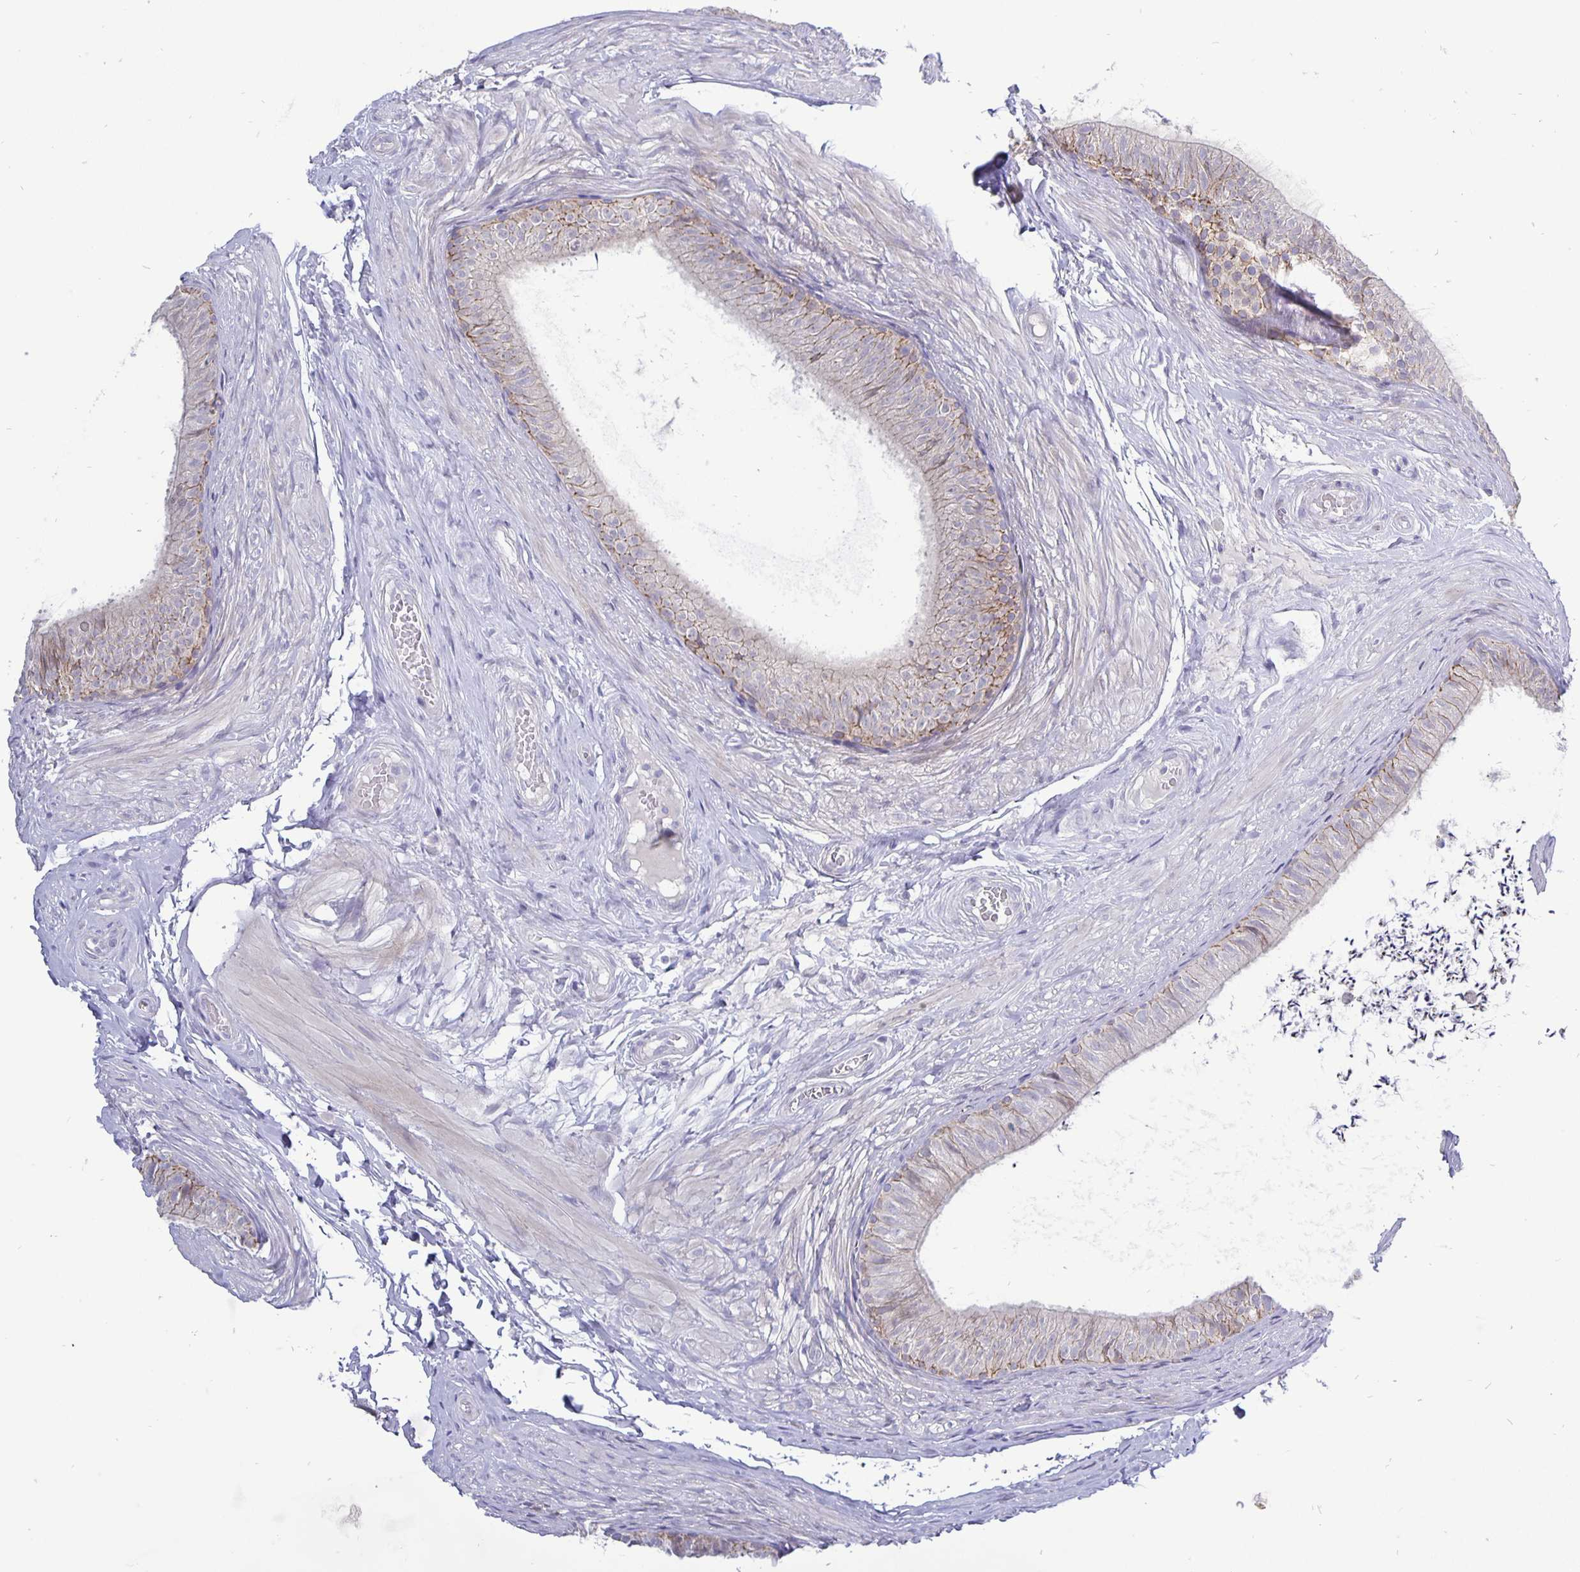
{"staining": {"intensity": "weak", "quantity": "<25%", "location": "cytoplasmic/membranous"}, "tissue": "epididymis", "cell_type": "Glandular cells", "image_type": "normal", "snomed": [{"axis": "morphology", "description": "Normal tissue, NOS"}, {"axis": "topography", "description": "Epididymis, spermatic cord, NOS"}, {"axis": "topography", "description": "Epididymis"}, {"axis": "topography", "description": "Peripheral nerve tissue"}], "caption": "A high-resolution histopathology image shows IHC staining of benign epididymis, which exhibits no significant staining in glandular cells. (DAB IHC, high magnification).", "gene": "ERBB2", "patient": {"sex": "male", "age": 29}}